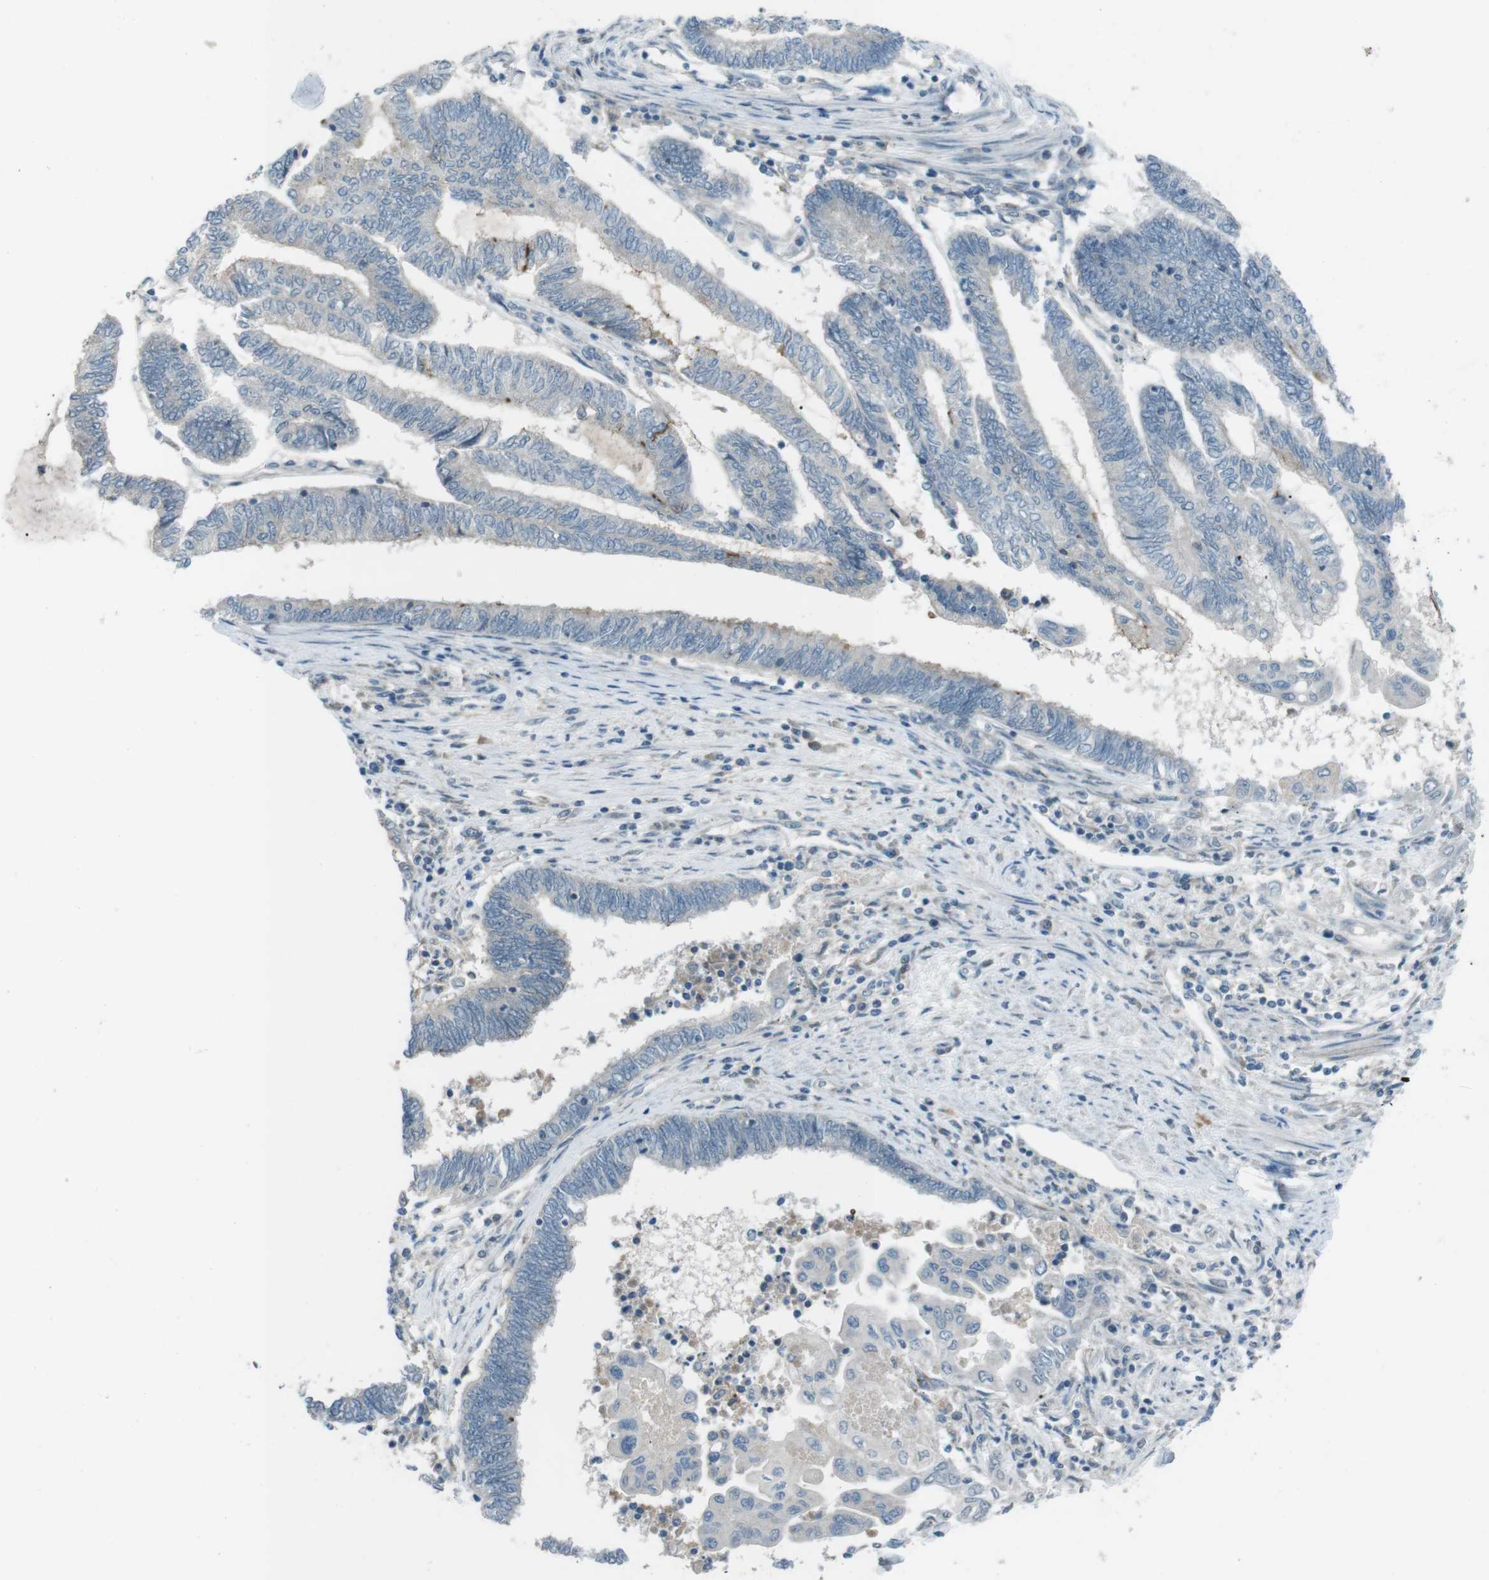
{"staining": {"intensity": "moderate", "quantity": "<25%", "location": "cytoplasmic/membranous"}, "tissue": "endometrial cancer", "cell_type": "Tumor cells", "image_type": "cancer", "snomed": [{"axis": "morphology", "description": "Adenocarcinoma, NOS"}, {"axis": "topography", "description": "Uterus"}, {"axis": "topography", "description": "Endometrium"}], "caption": "Immunohistochemical staining of endometrial adenocarcinoma displays moderate cytoplasmic/membranous protein expression in approximately <25% of tumor cells. (Stains: DAB (3,3'-diaminobenzidine) in brown, nuclei in blue, Microscopy: brightfield microscopy at high magnification).", "gene": "FCRLA", "patient": {"sex": "female", "age": 70}}